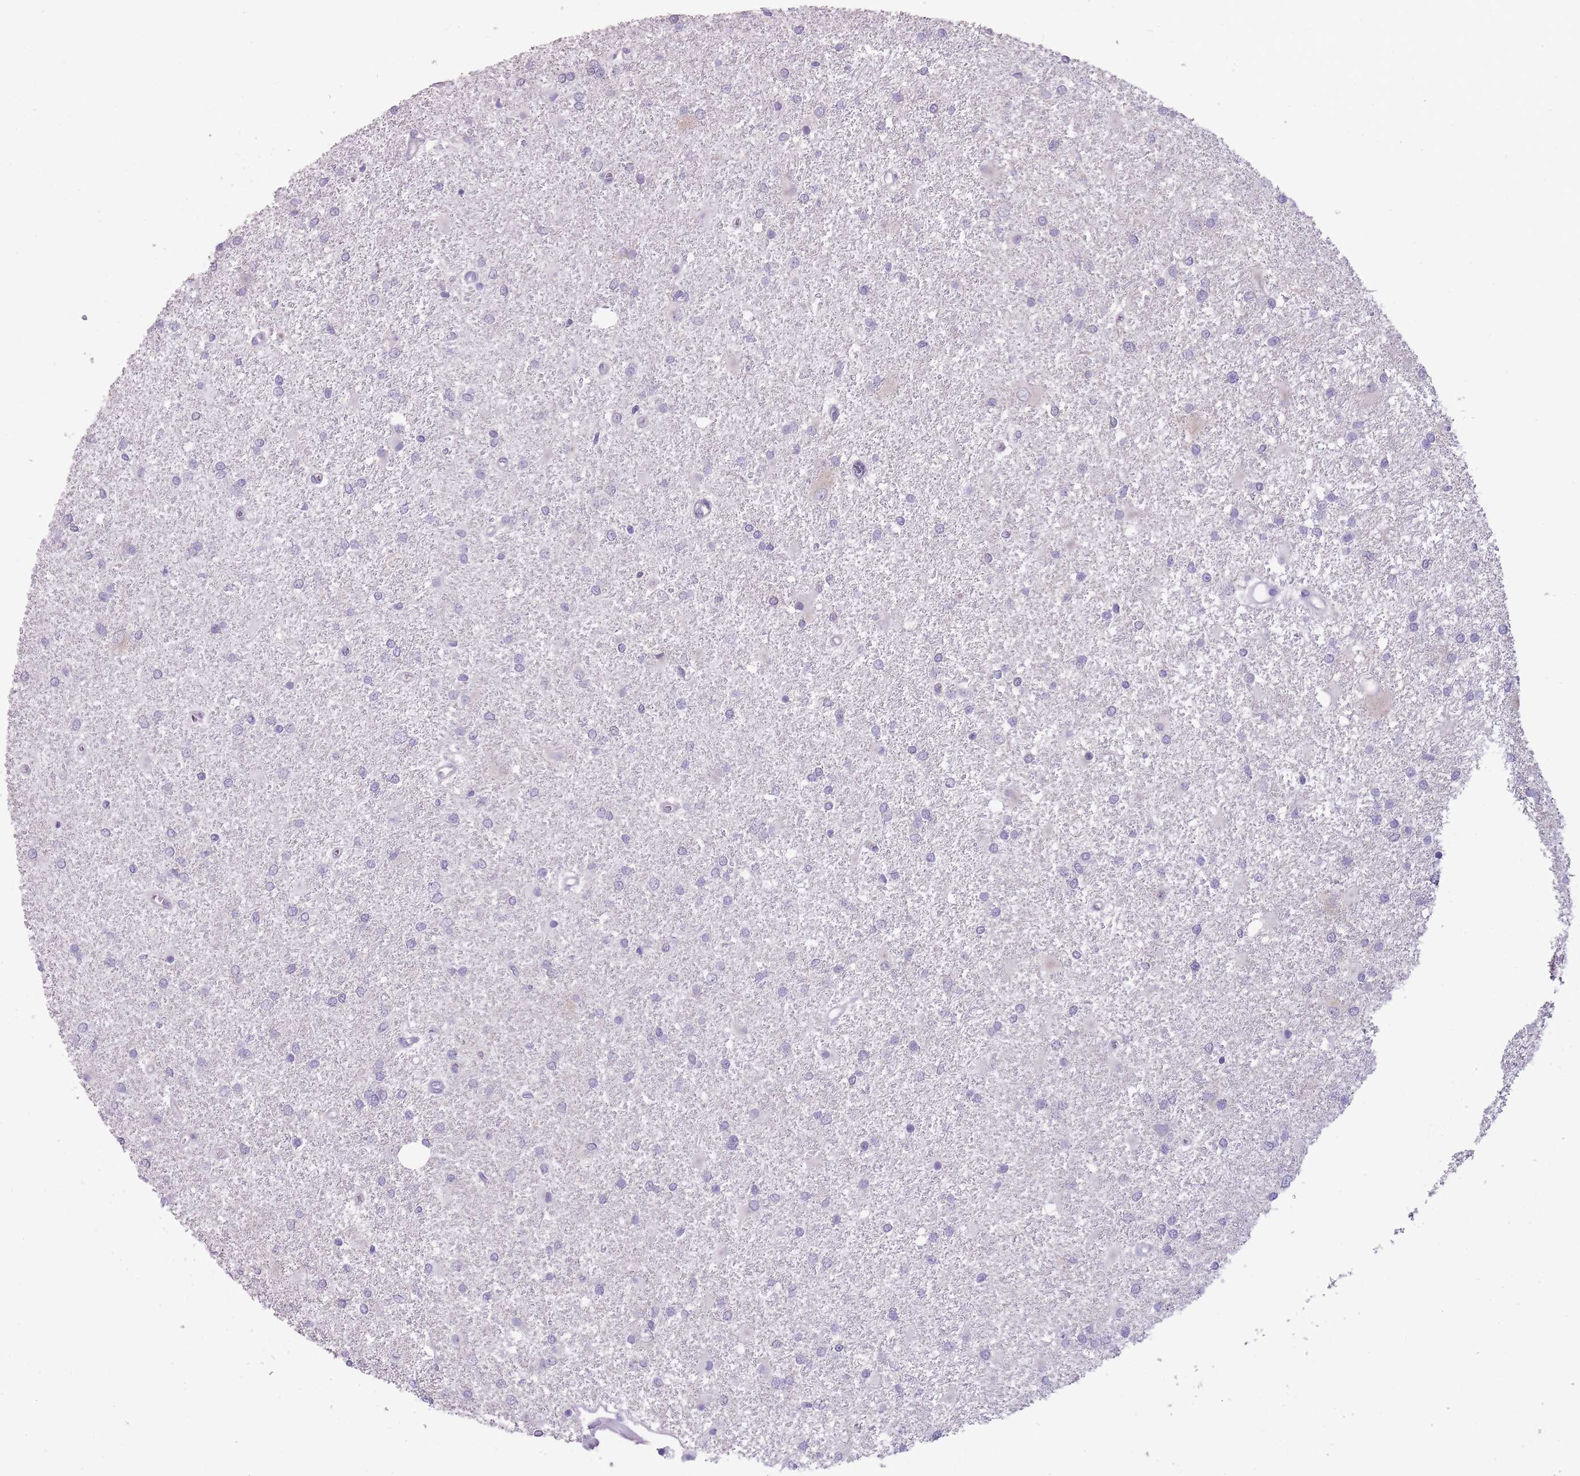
{"staining": {"intensity": "negative", "quantity": "none", "location": "none"}, "tissue": "glioma", "cell_type": "Tumor cells", "image_type": "cancer", "snomed": [{"axis": "morphology", "description": "Glioma, malignant, High grade"}, {"axis": "topography", "description": "Brain"}], "caption": "Glioma was stained to show a protein in brown. There is no significant expression in tumor cells.", "gene": "DCANP1", "patient": {"sex": "female", "age": 50}}